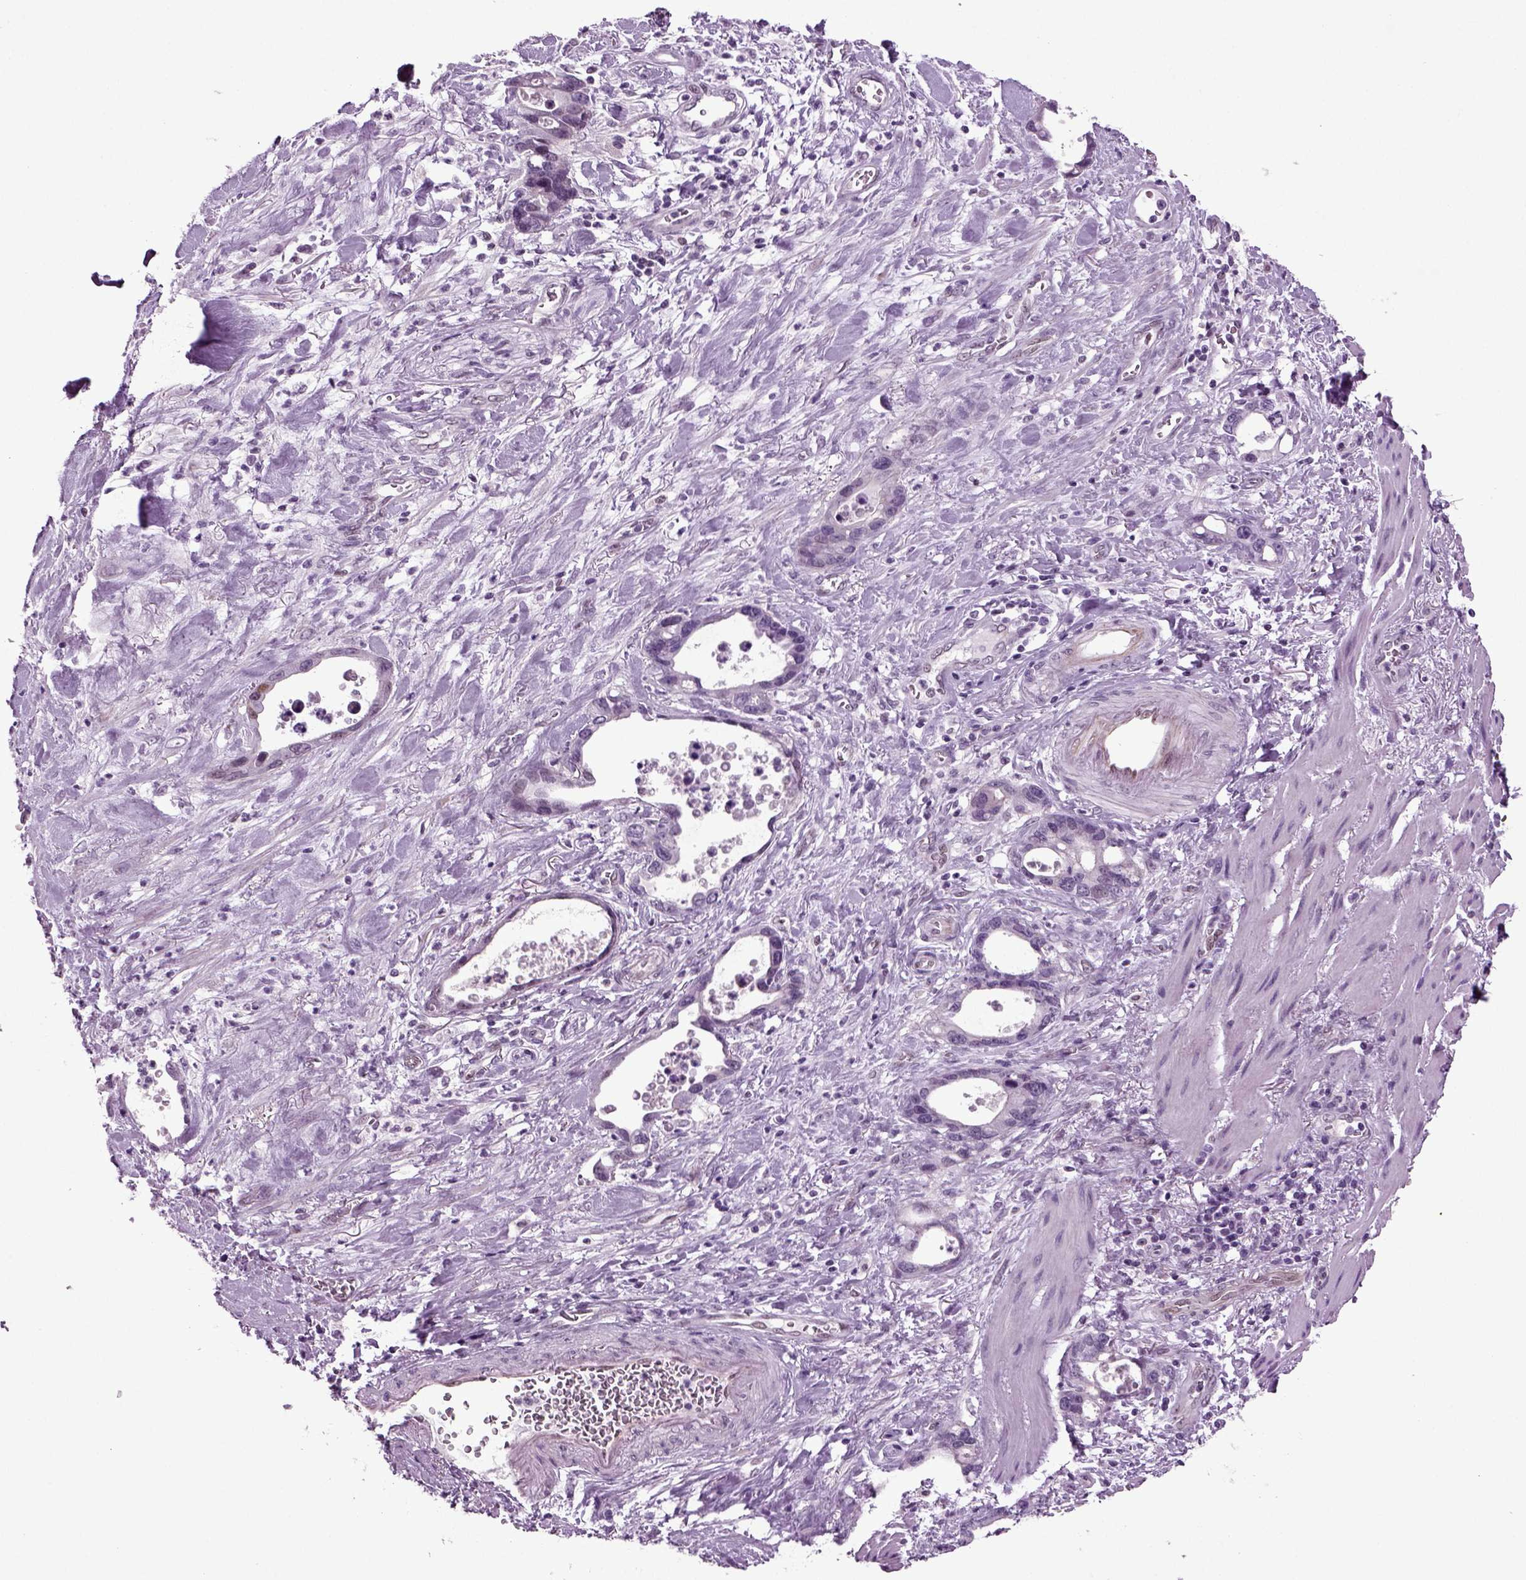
{"staining": {"intensity": "negative", "quantity": "none", "location": "none"}, "tissue": "stomach cancer", "cell_type": "Tumor cells", "image_type": "cancer", "snomed": [{"axis": "morphology", "description": "Normal tissue, NOS"}, {"axis": "morphology", "description": "Adenocarcinoma, NOS"}, {"axis": "topography", "description": "Esophagus"}, {"axis": "topography", "description": "Stomach, upper"}], "caption": "DAB immunohistochemical staining of stomach cancer (adenocarcinoma) exhibits no significant expression in tumor cells.", "gene": "RFX3", "patient": {"sex": "male", "age": 74}}